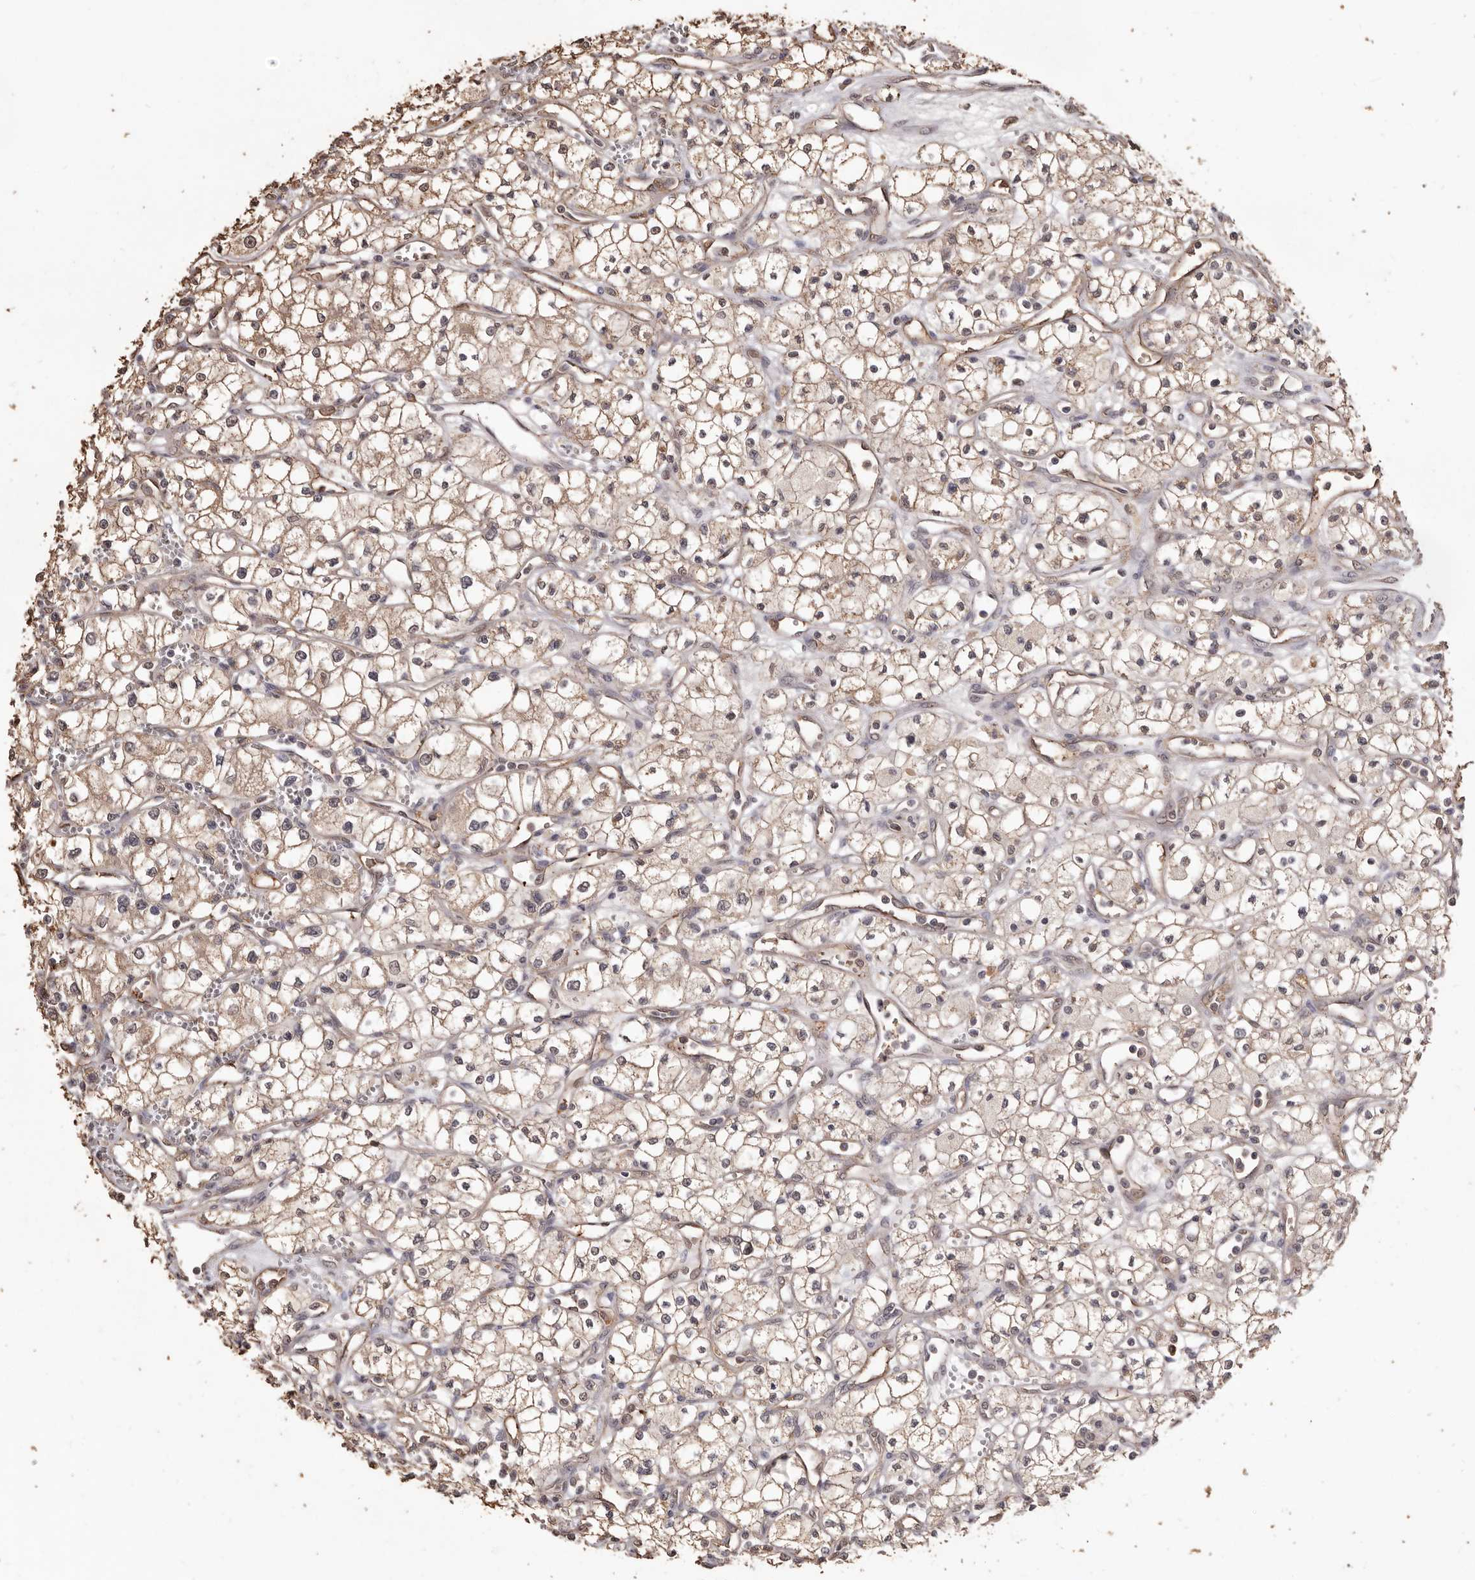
{"staining": {"intensity": "weak", "quantity": ">75%", "location": "cytoplasmic/membranous"}, "tissue": "renal cancer", "cell_type": "Tumor cells", "image_type": "cancer", "snomed": [{"axis": "morphology", "description": "Adenocarcinoma, NOS"}, {"axis": "topography", "description": "Kidney"}], "caption": "Human renal cancer (adenocarcinoma) stained with a protein marker displays weak staining in tumor cells.", "gene": "INAVA", "patient": {"sex": "male", "age": 59}}